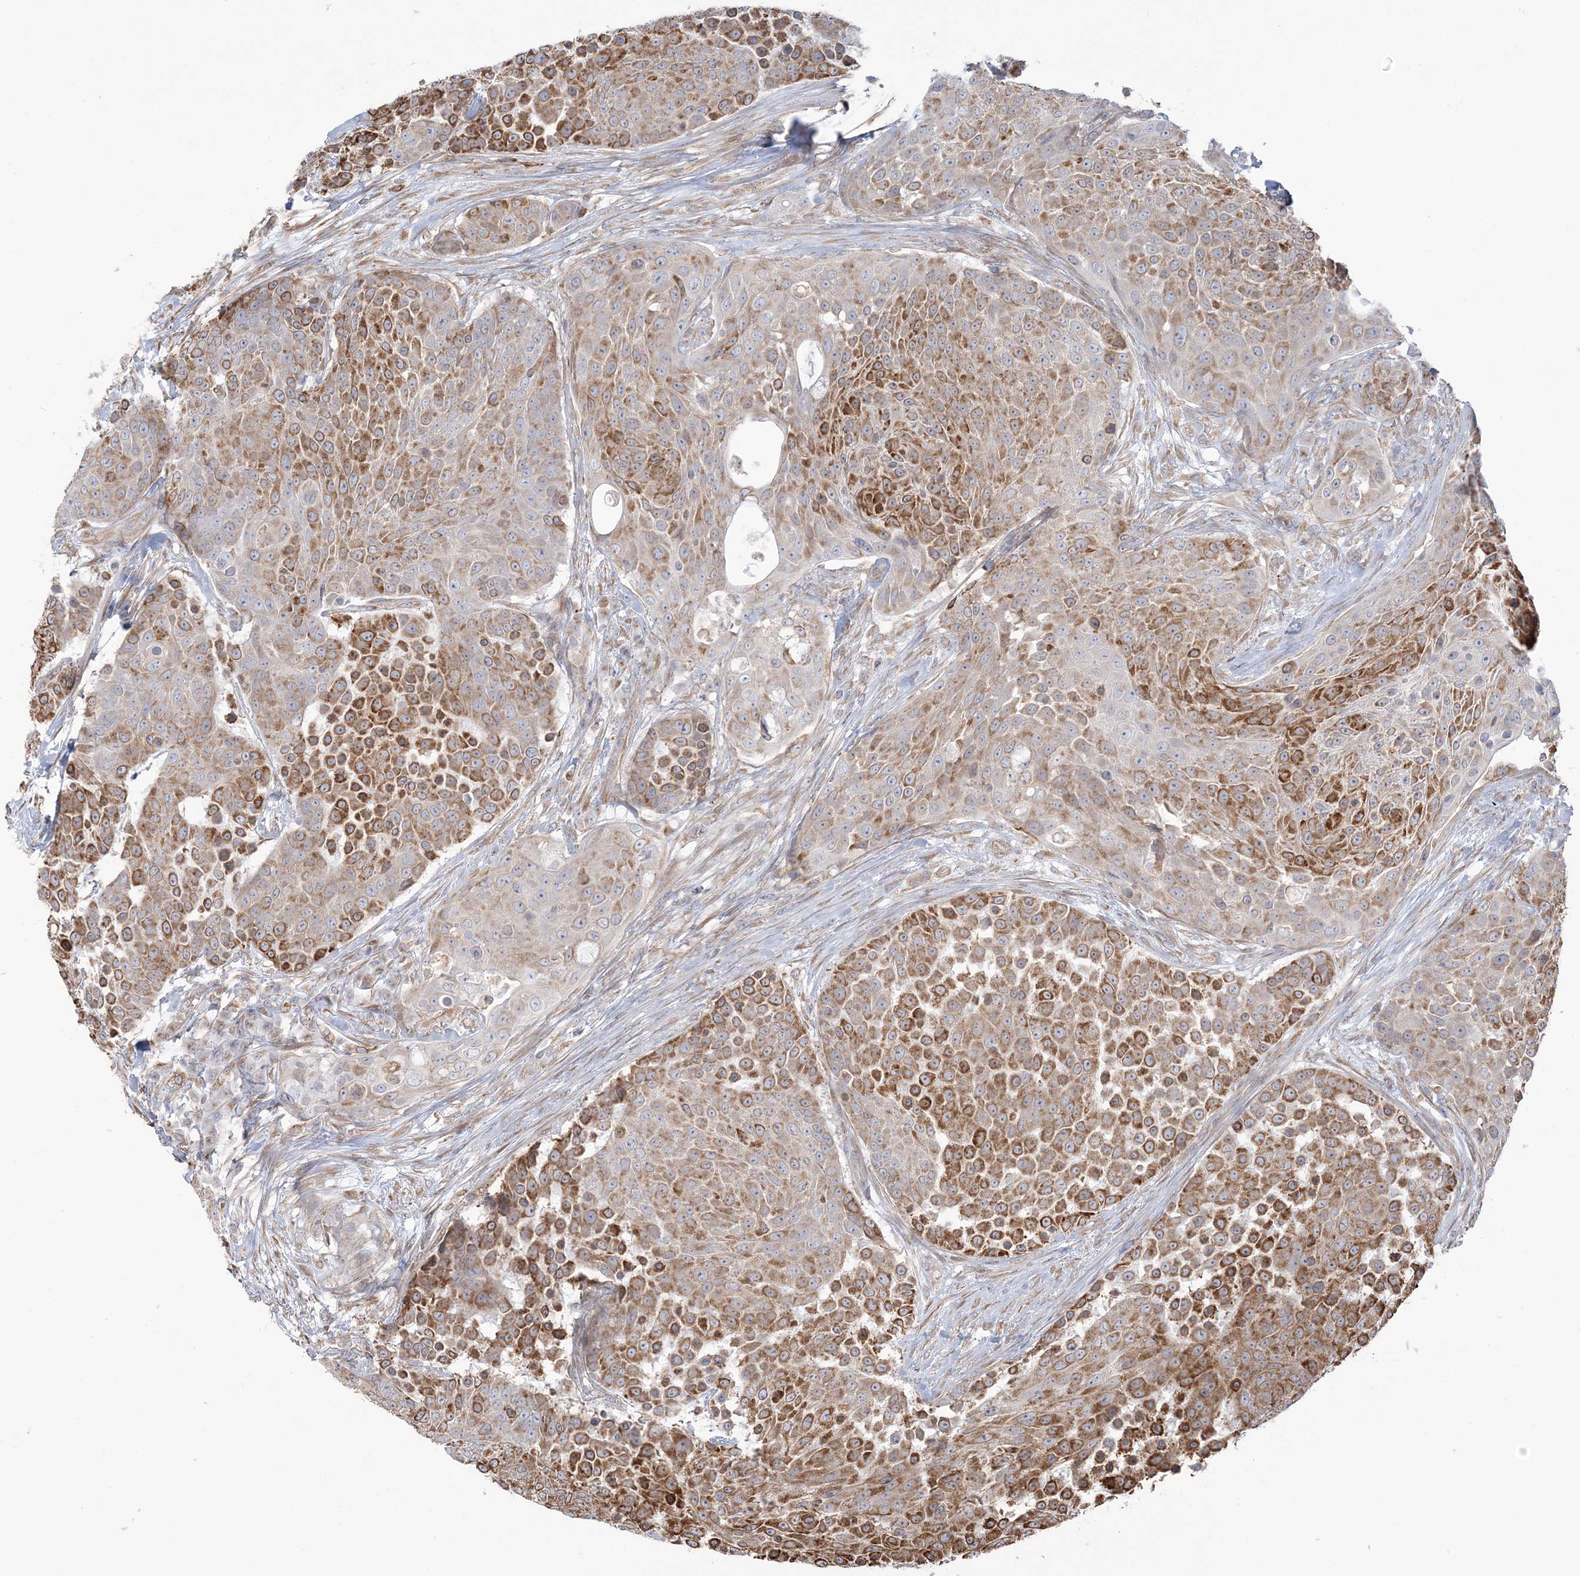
{"staining": {"intensity": "moderate", "quantity": ">75%", "location": "cytoplasmic/membranous"}, "tissue": "urothelial cancer", "cell_type": "Tumor cells", "image_type": "cancer", "snomed": [{"axis": "morphology", "description": "Urothelial carcinoma, High grade"}, {"axis": "topography", "description": "Urinary bladder"}], "caption": "Approximately >75% of tumor cells in urothelial cancer exhibit moderate cytoplasmic/membranous protein staining as visualized by brown immunohistochemical staining.", "gene": "ZNF821", "patient": {"sex": "female", "age": 63}}